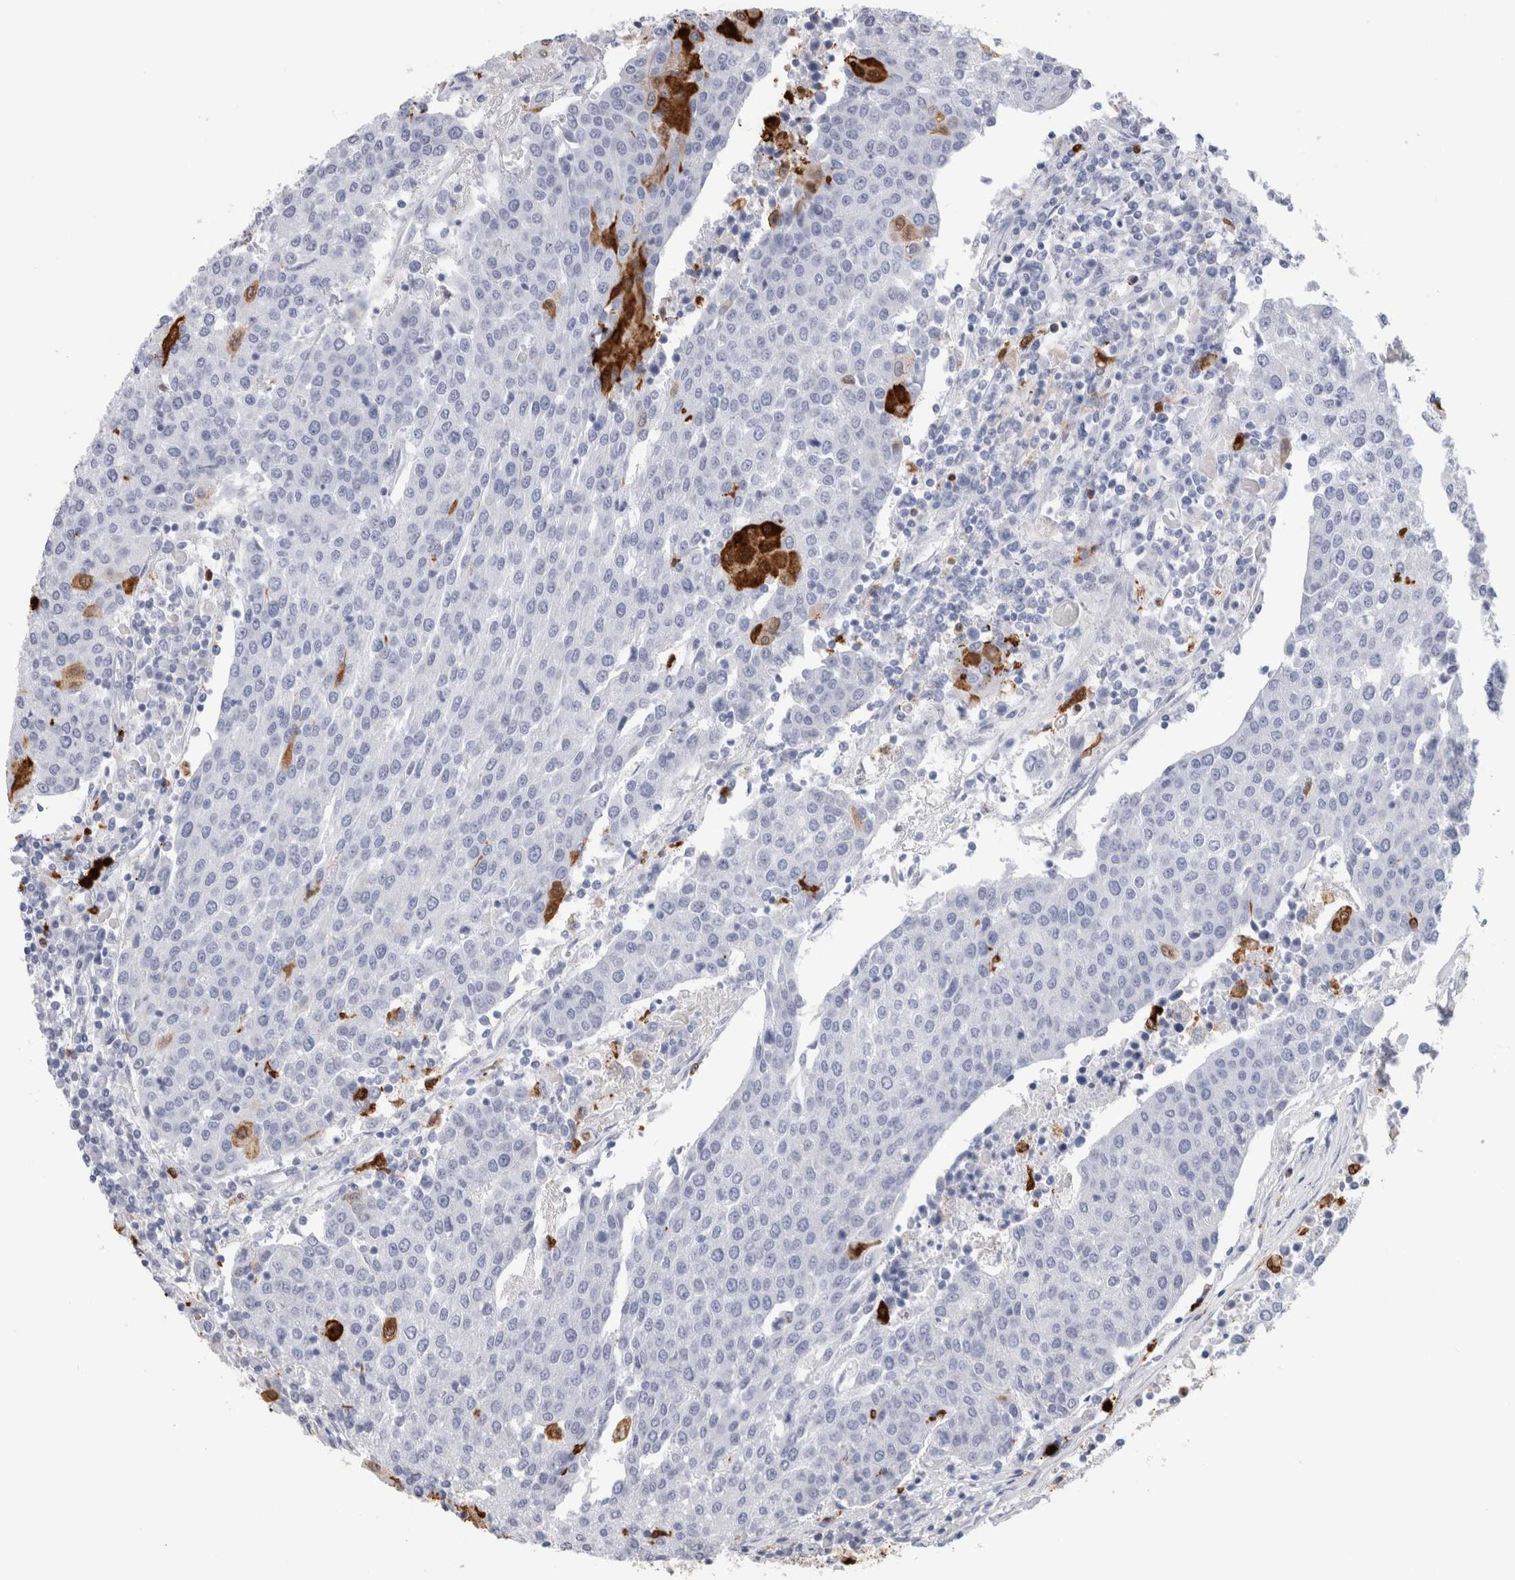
{"staining": {"intensity": "negative", "quantity": "none", "location": "none"}, "tissue": "urothelial cancer", "cell_type": "Tumor cells", "image_type": "cancer", "snomed": [{"axis": "morphology", "description": "Urothelial carcinoma, High grade"}, {"axis": "topography", "description": "Urinary bladder"}], "caption": "A photomicrograph of urothelial cancer stained for a protein exhibits no brown staining in tumor cells.", "gene": "S100A8", "patient": {"sex": "female", "age": 85}}